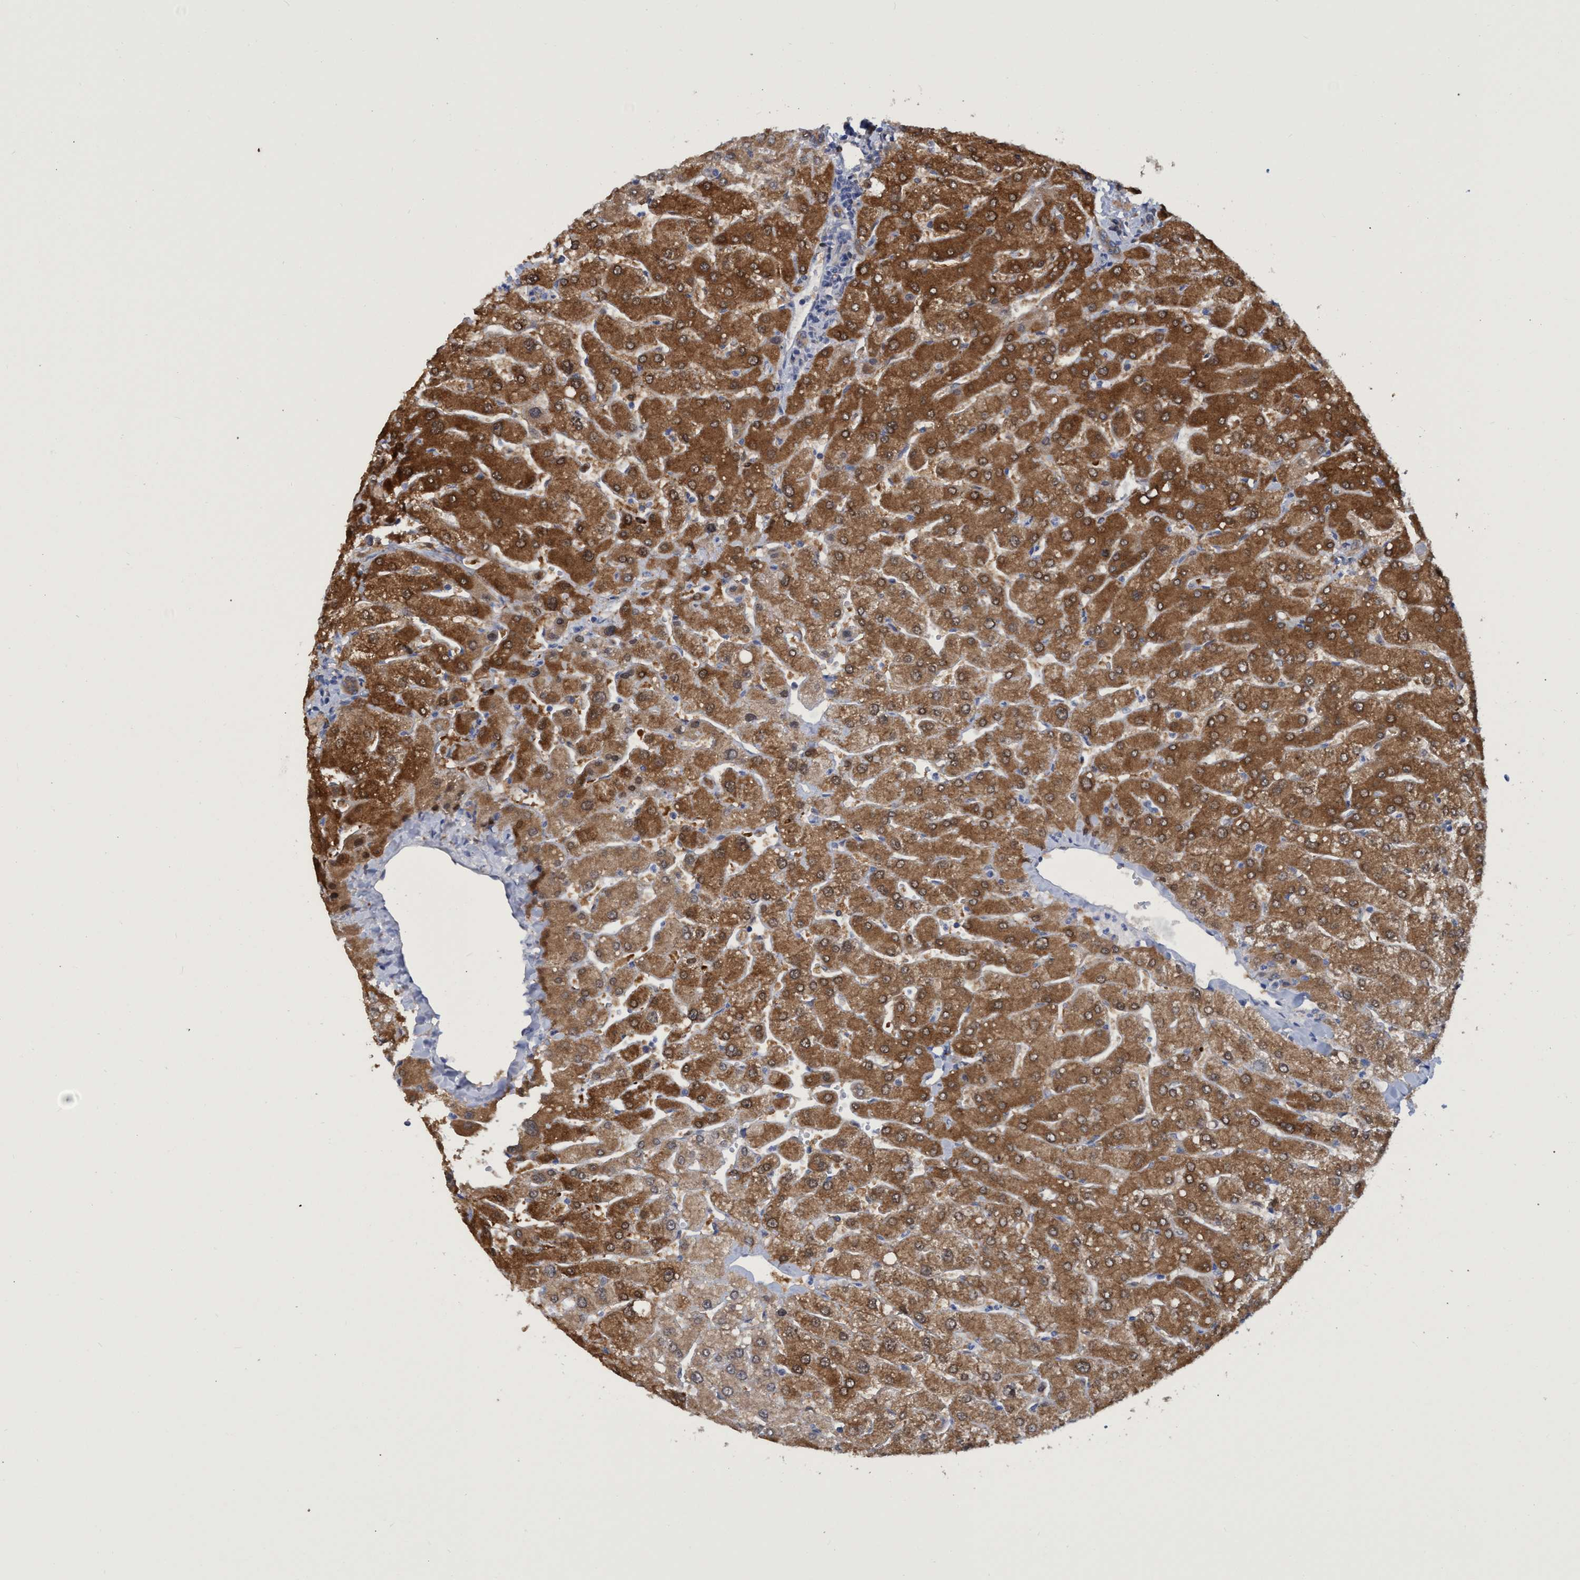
{"staining": {"intensity": "weak", "quantity": ">75%", "location": "cytoplasmic/membranous"}, "tissue": "liver", "cell_type": "Cholangiocytes", "image_type": "normal", "snomed": [{"axis": "morphology", "description": "Normal tissue, NOS"}, {"axis": "topography", "description": "Liver"}], "caption": "Cholangiocytes demonstrate low levels of weak cytoplasmic/membranous positivity in about >75% of cells in benign human liver.", "gene": "PNPO", "patient": {"sex": "male", "age": 55}}